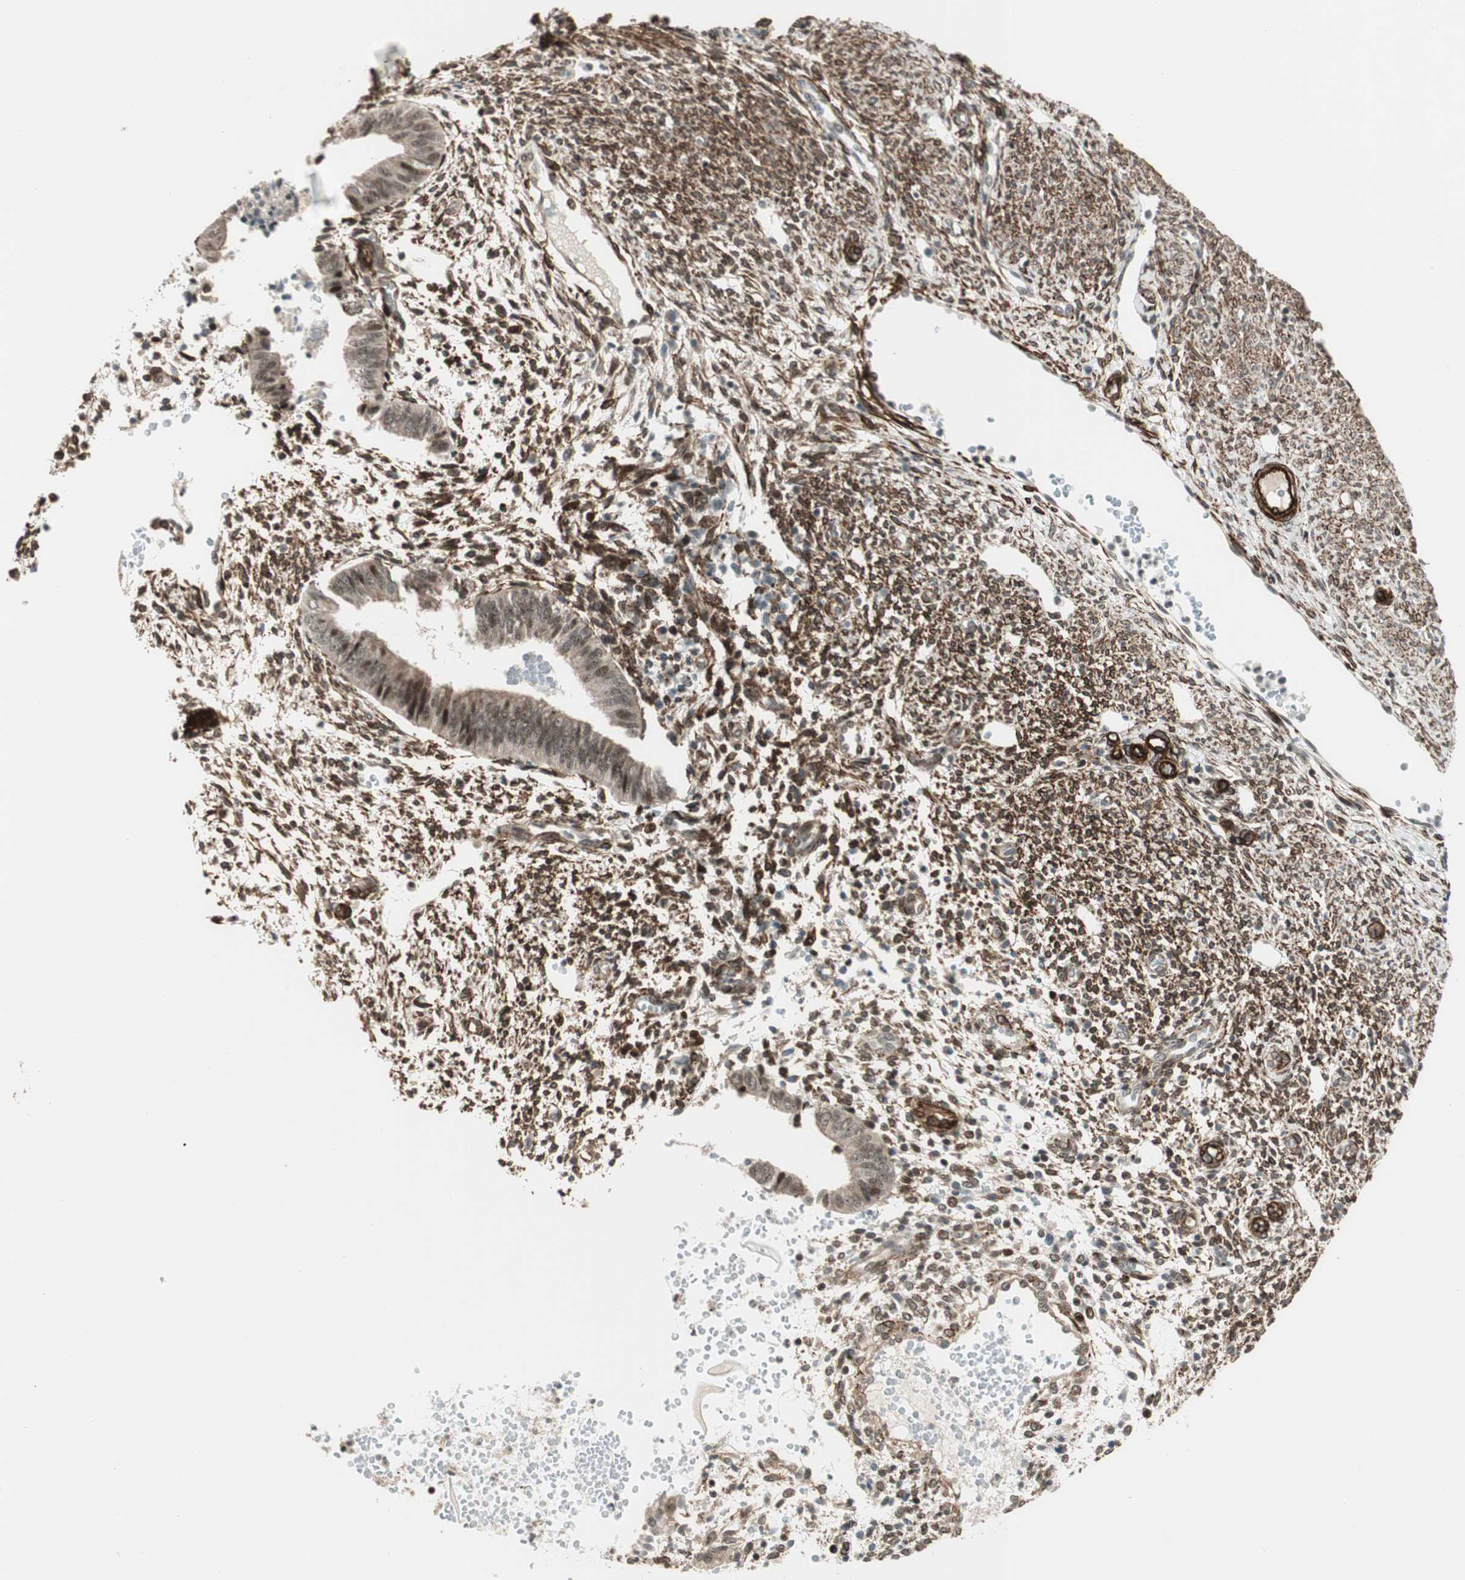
{"staining": {"intensity": "strong", "quantity": "<25%", "location": "nuclear"}, "tissue": "endometrium", "cell_type": "Cells in endometrial stroma", "image_type": "normal", "snomed": [{"axis": "morphology", "description": "Normal tissue, NOS"}, {"axis": "topography", "description": "Endometrium"}], "caption": "Immunohistochemical staining of unremarkable endometrium displays strong nuclear protein expression in approximately <25% of cells in endometrial stroma.", "gene": "CDK19", "patient": {"sex": "female", "age": 35}}